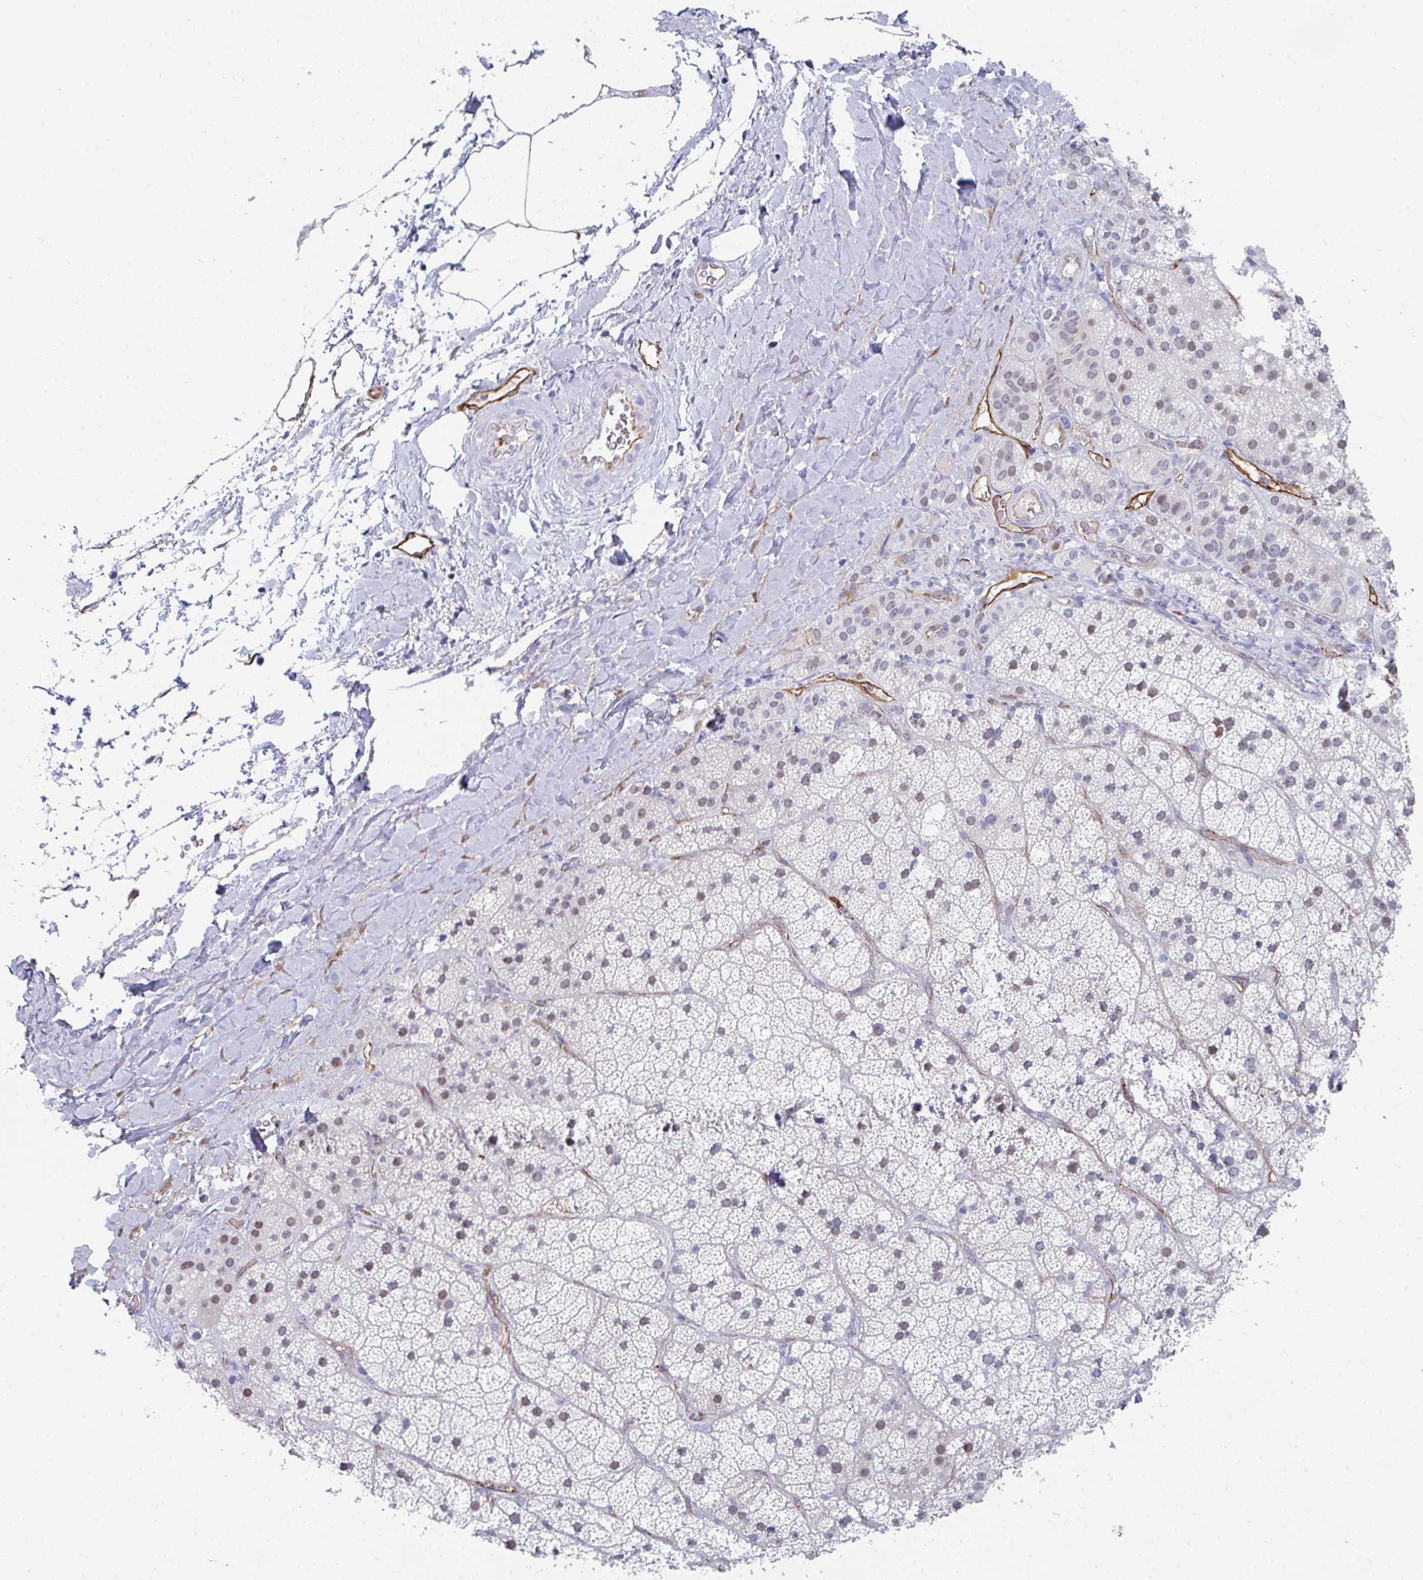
{"staining": {"intensity": "weak", "quantity": "<25%", "location": "nuclear"}, "tissue": "adrenal gland", "cell_type": "Glandular cells", "image_type": "normal", "snomed": [{"axis": "morphology", "description": "Normal tissue, NOS"}, {"axis": "topography", "description": "Adrenal gland"}], "caption": "Adrenal gland stained for a protein using immunohistochemistry displays no expression glandular cells.", "gene": "RUBCN", "patient": {"sex": "male", "age": 57}}